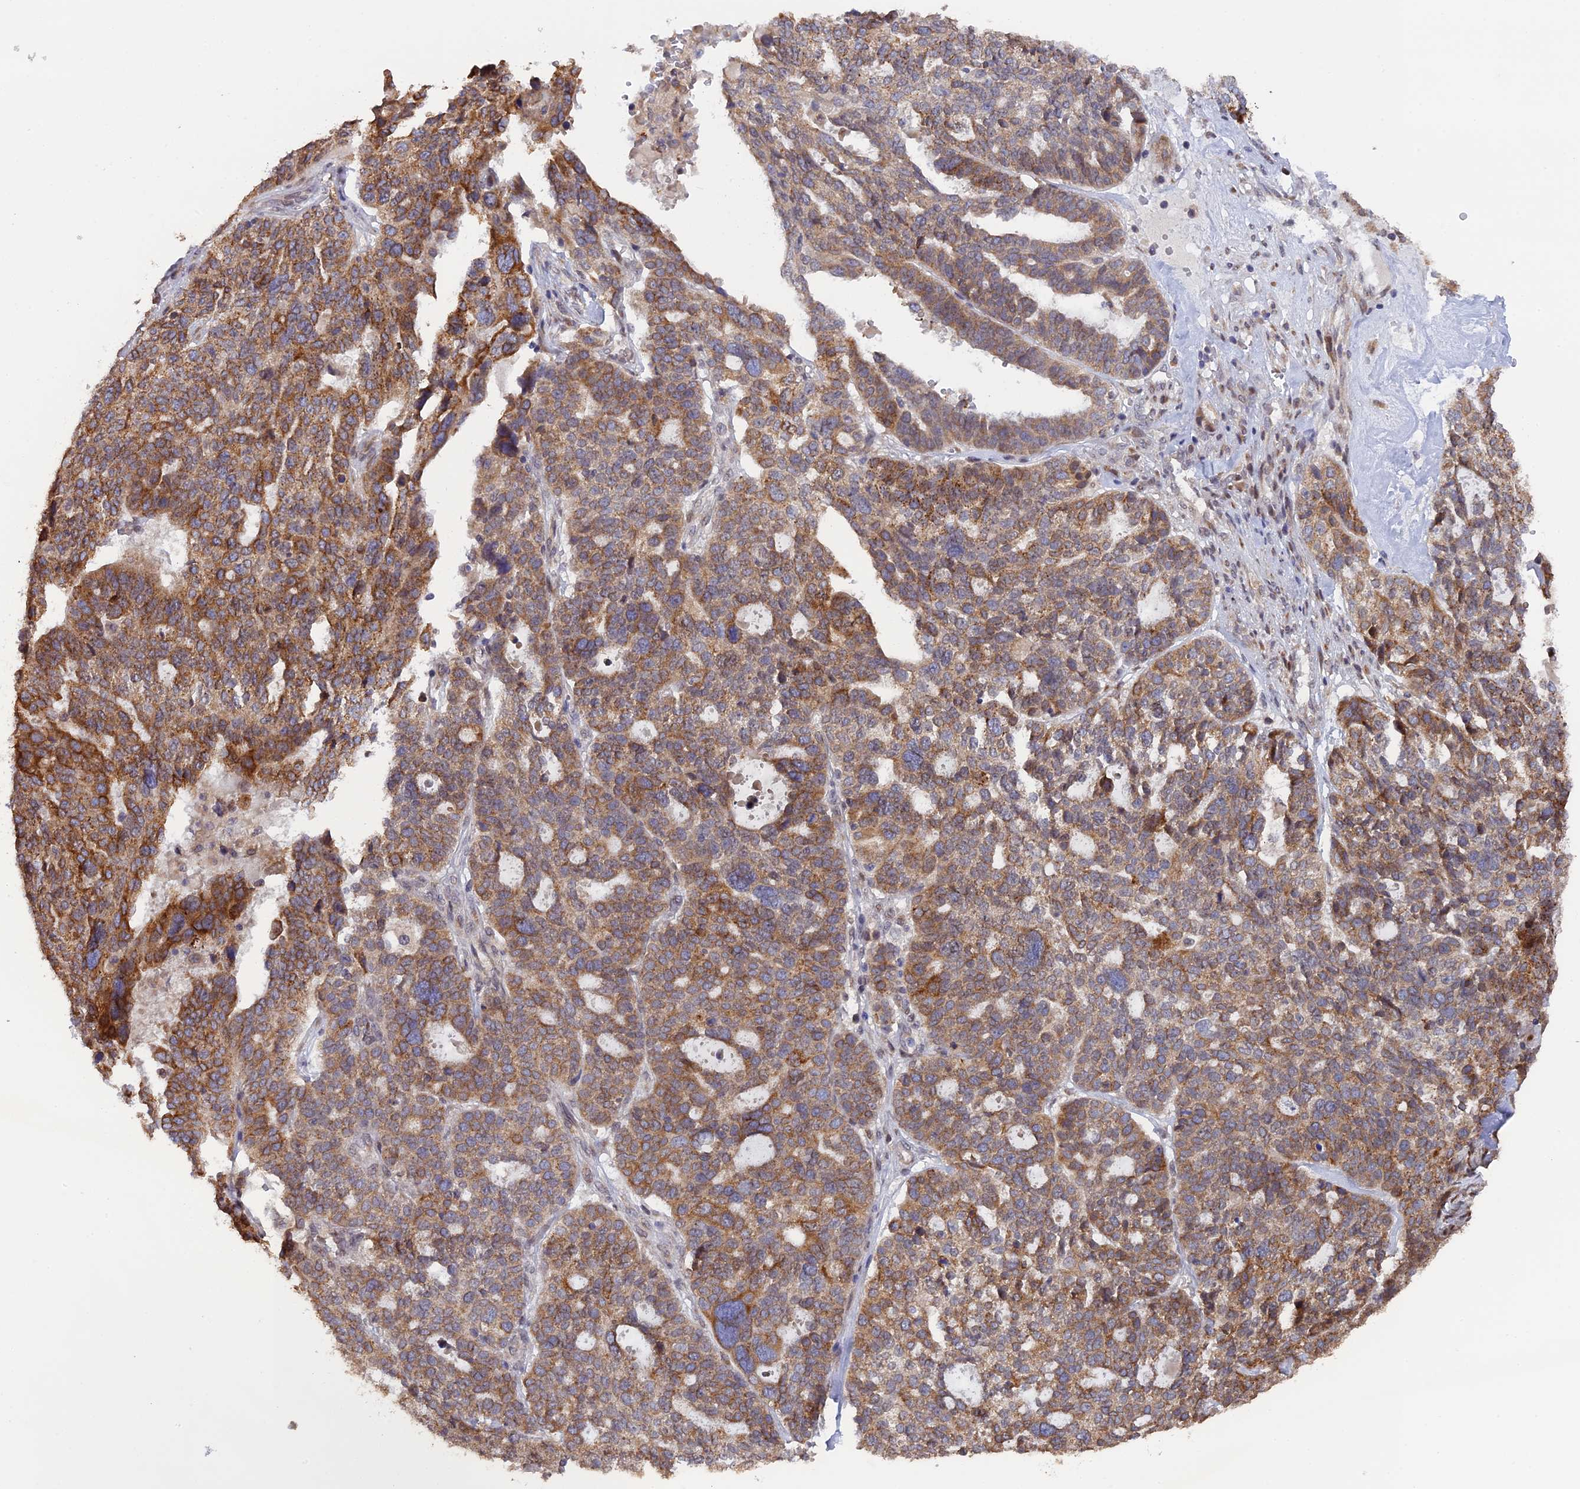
{"staining": {"intensity": "moderate", "quantity": ">75%", "location": "cytoplasmic/membranous"}, "tissue": "ovarian cancer", "cell_type": "Tumor cells", "image_type": "cancer", "snomed": [{"axis": "morphology", "description": "Cystadenocarcinoma, serous, NOS"}, {"axis": "topography", "description": "Ovary"}], "caption": "The immunohistochemical stain highlights moderate cytoplasmic/membranous positivity in tumor cells of serous cystadenocarcinoma (ovarian) tissue. The staining was performed using DAB to visualize the protein expression in brown, while the nuclei were stained in blue with hematoxylin (Magnification: 20x).", "gene": "SNX17", "patient": {"sex": "female", "age": 59}}